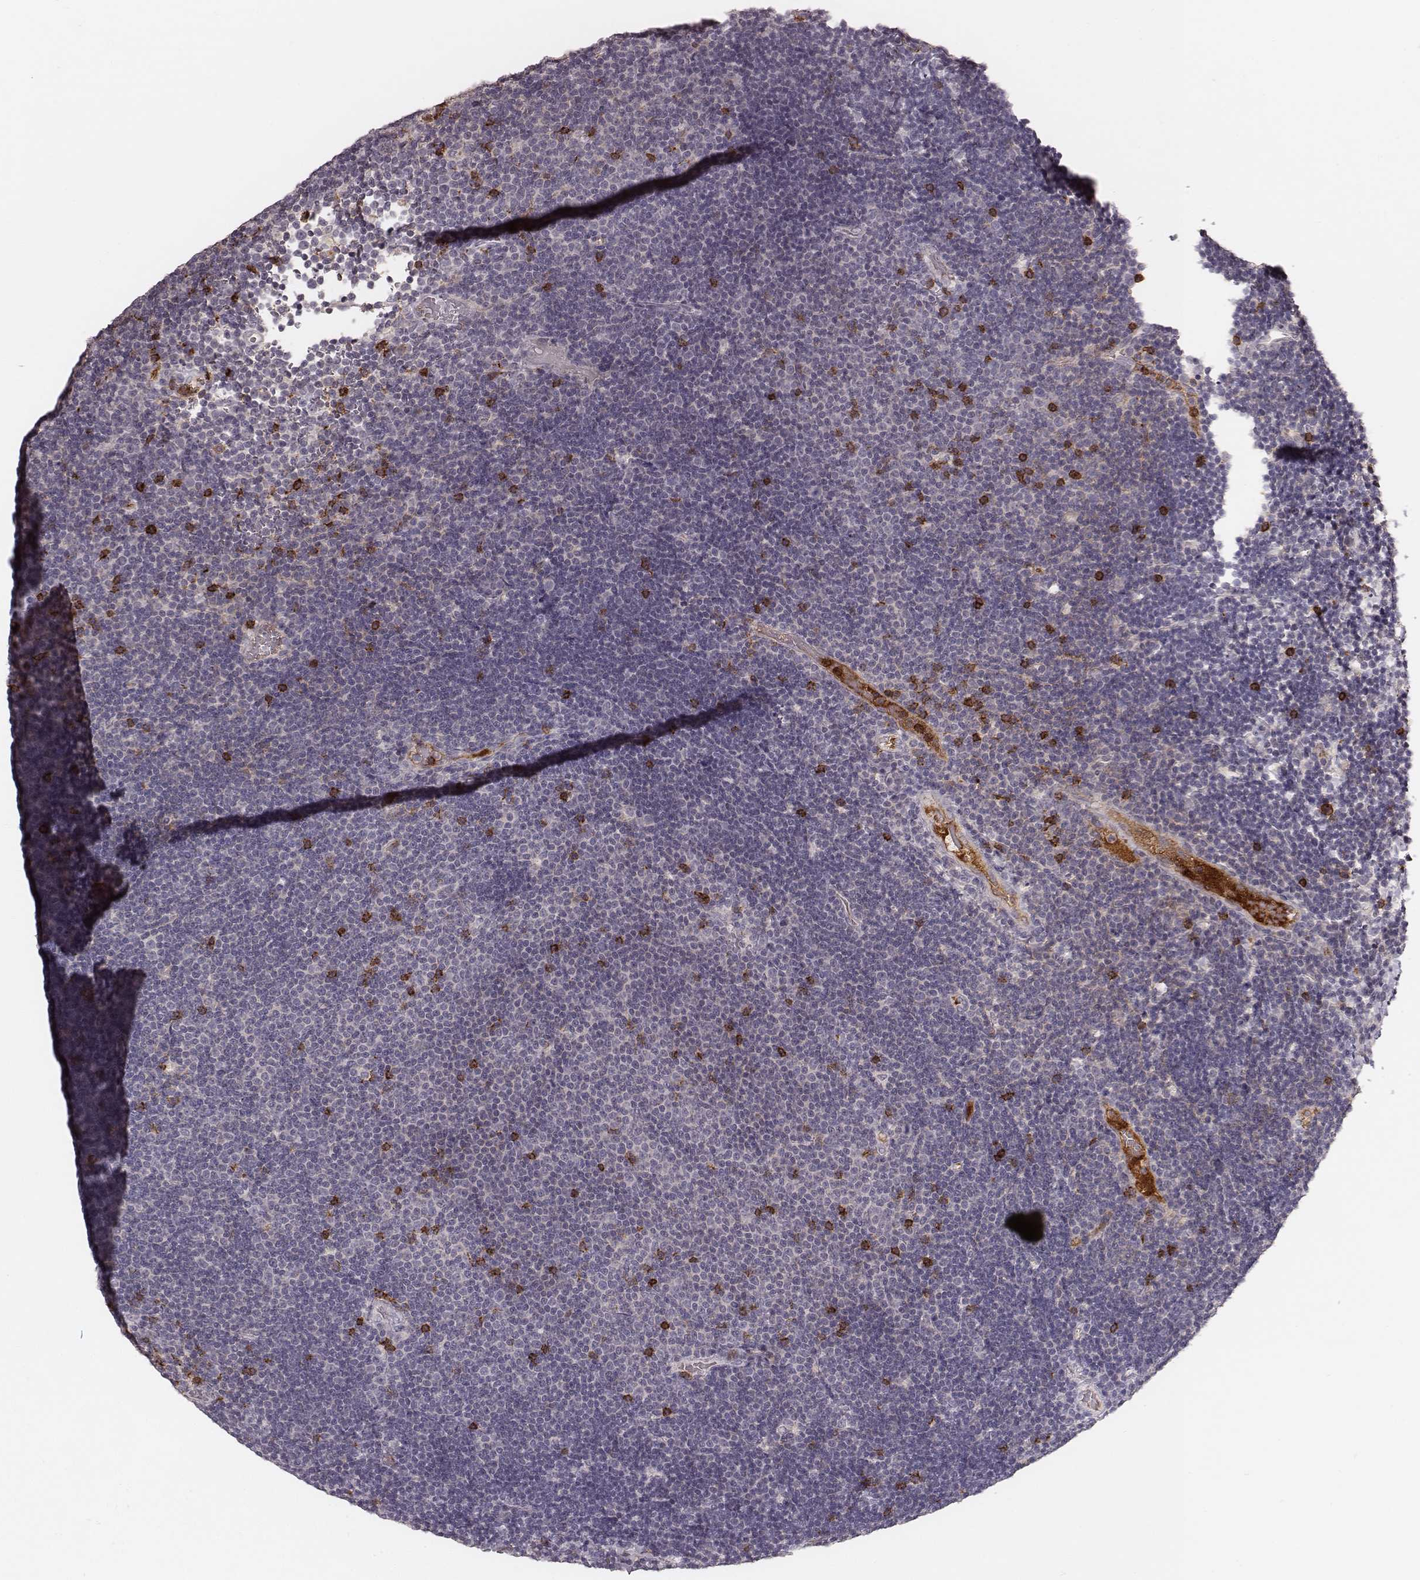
{"staining": {"intensity": "negative", "quantity": "none", "location": "none"}, "tissue": "lymphoma", "cell_type": "Tumor cells", "image_type": "cancer", "snomed": [{"axis": "morphology", "description": "Malignant lymphoma, non-Hodgkin's type, Low grade"}, {"axis": "topography", "description": "Brain"}], "caption": "Immunohistochemistry (IHC) photomicrograph of neoplastic tissue: human low-grade malignant lymphoma, non-Hodgkin's type stained with DAB (3,3'-diaminobenzidine) displays no significant protein expression in tumor cells.", "gene": "CD8A", "patient": {"sex": "female", "age": 66}}